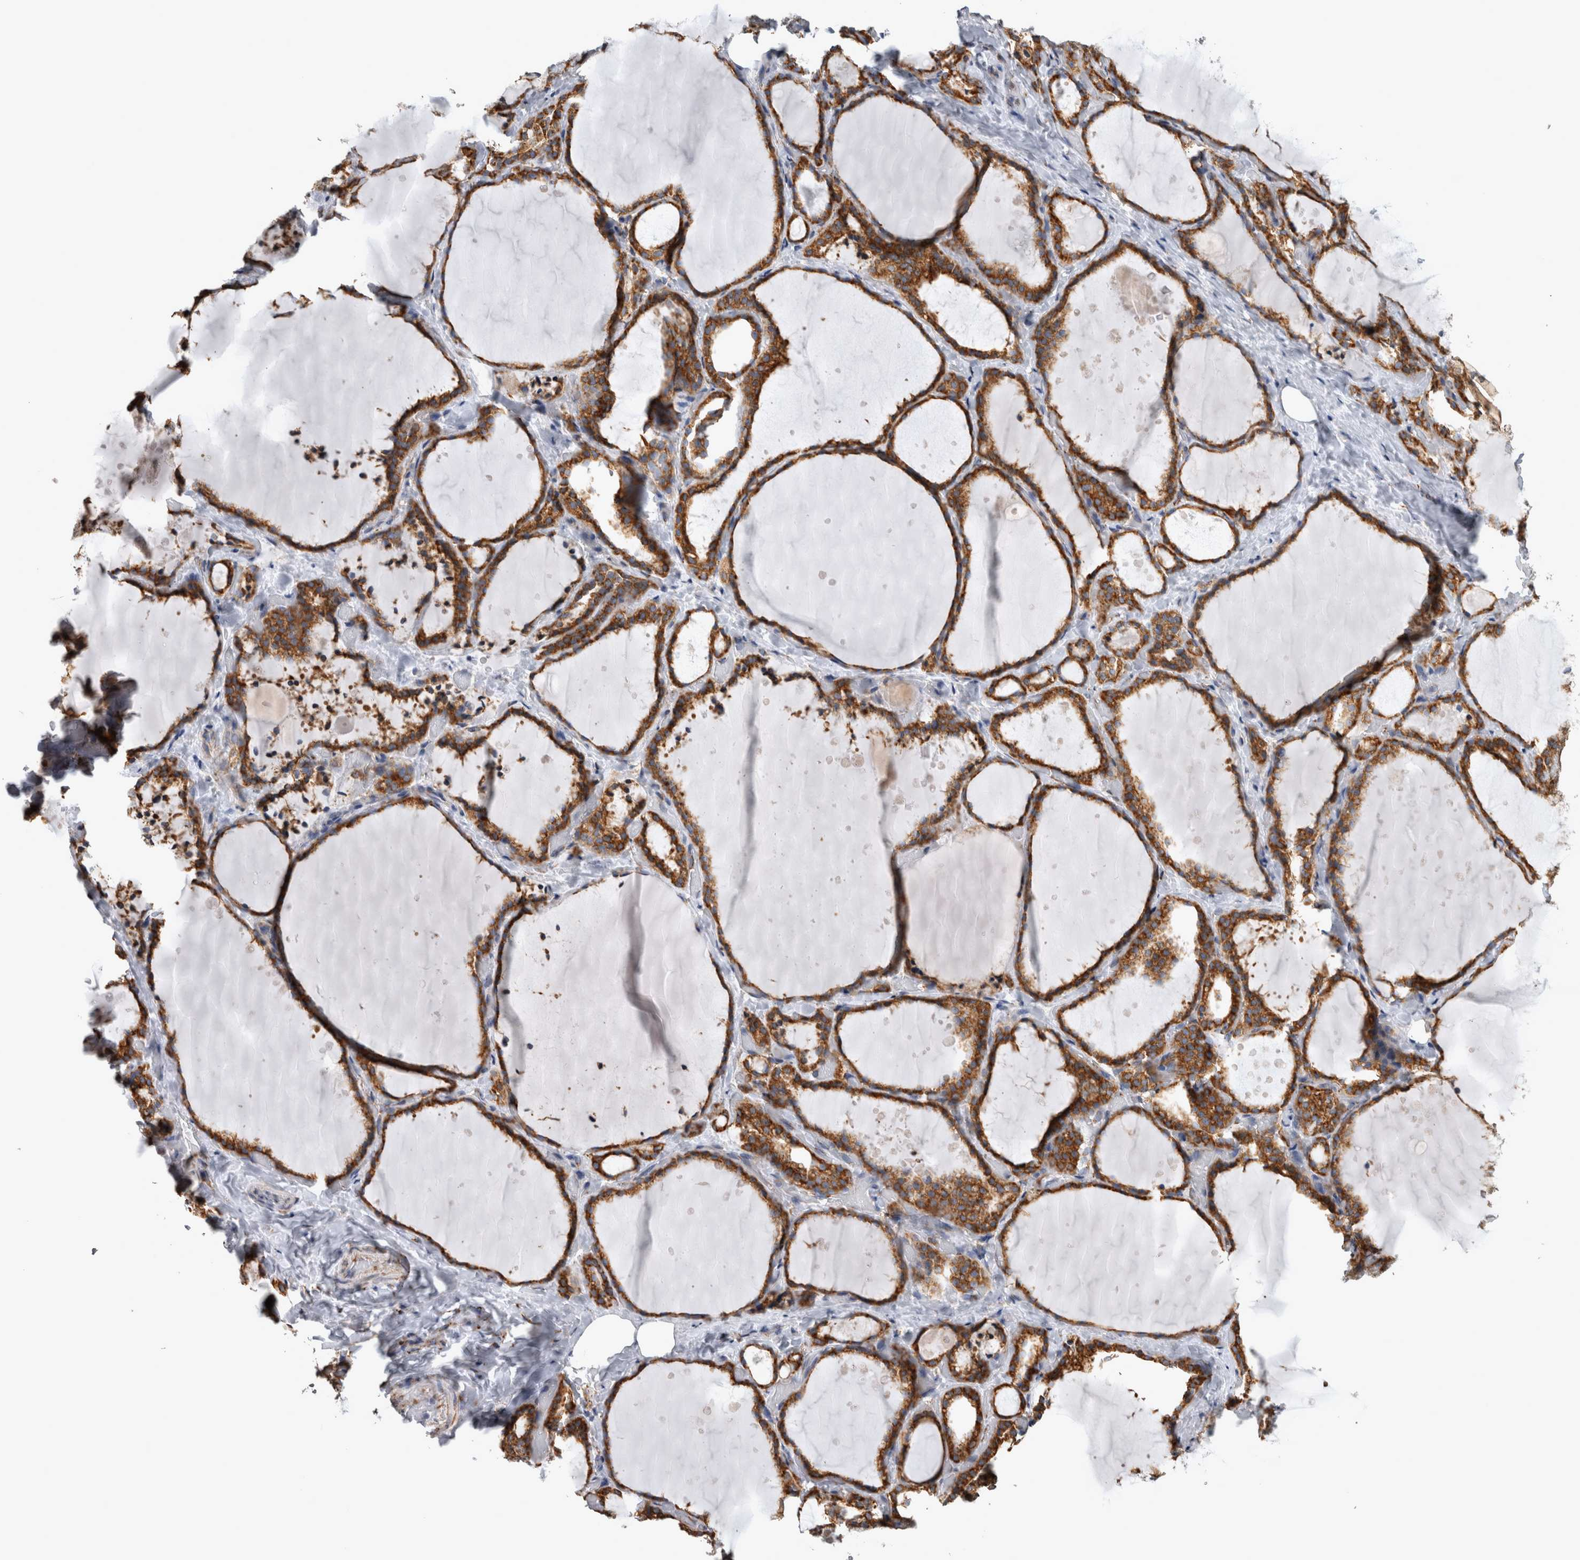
{"staining": {"intensity": "moderate", "quantity": ">75%", "location": "cytoplasmic/membranous"}, "tissue": "thyroid gland", "cell_type": "Glandular cells", "image_type": "normal", "snomed": [{"axis": "morphology", "description": "Normal tissue, NOS"}, {"axis": "topography", "description": "Thyroid gland"}], "caption": "Immunohistochemistry of unremarkable human thyroid gland reveals medium levels of moderate cytoplasmic/membranous expression in about >75% of glandular cells.", "gene": "FHIP2B", "patient": {"sex": "female", "age": 44}}